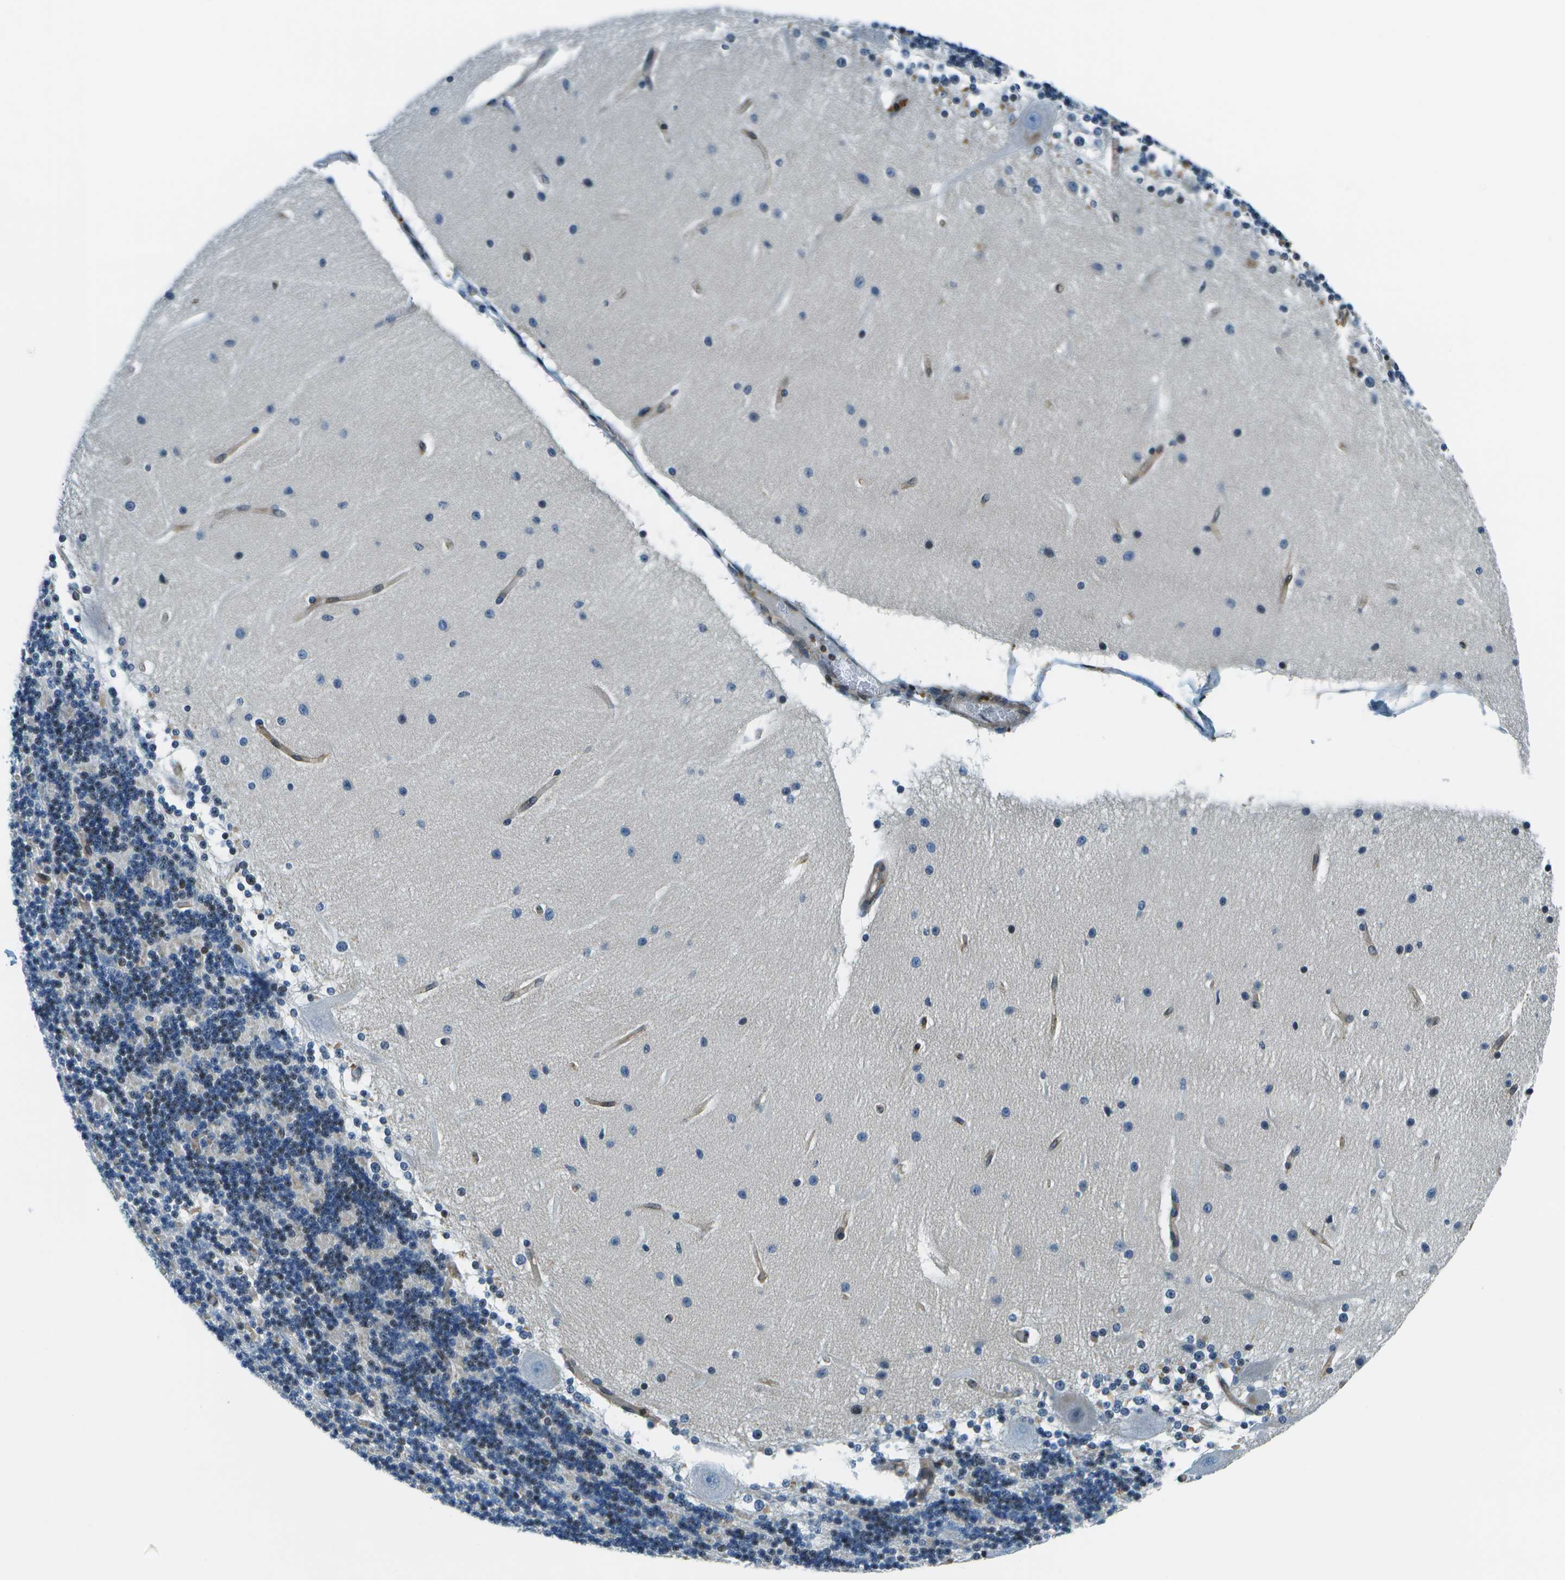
{"staining": {"intensity": "moderate", "quantity": "<25%", "location": "nuclear"}, "tissue": "cerebellum", "cell_type": "Cells in granular layer", "image_type": "normal", "snomed": [{"axis": "morphology", "description": "Normal tissue, NOS"}, {"axis": "topography", "description": "Cerebellum"}], "caption": "A low amount of moderate nuclear positivity is seen in about <25% of cells in granular layer in benign cerebellum.", "gene": "ESYT1", "patient": {"sex": "female", "age": 54}}